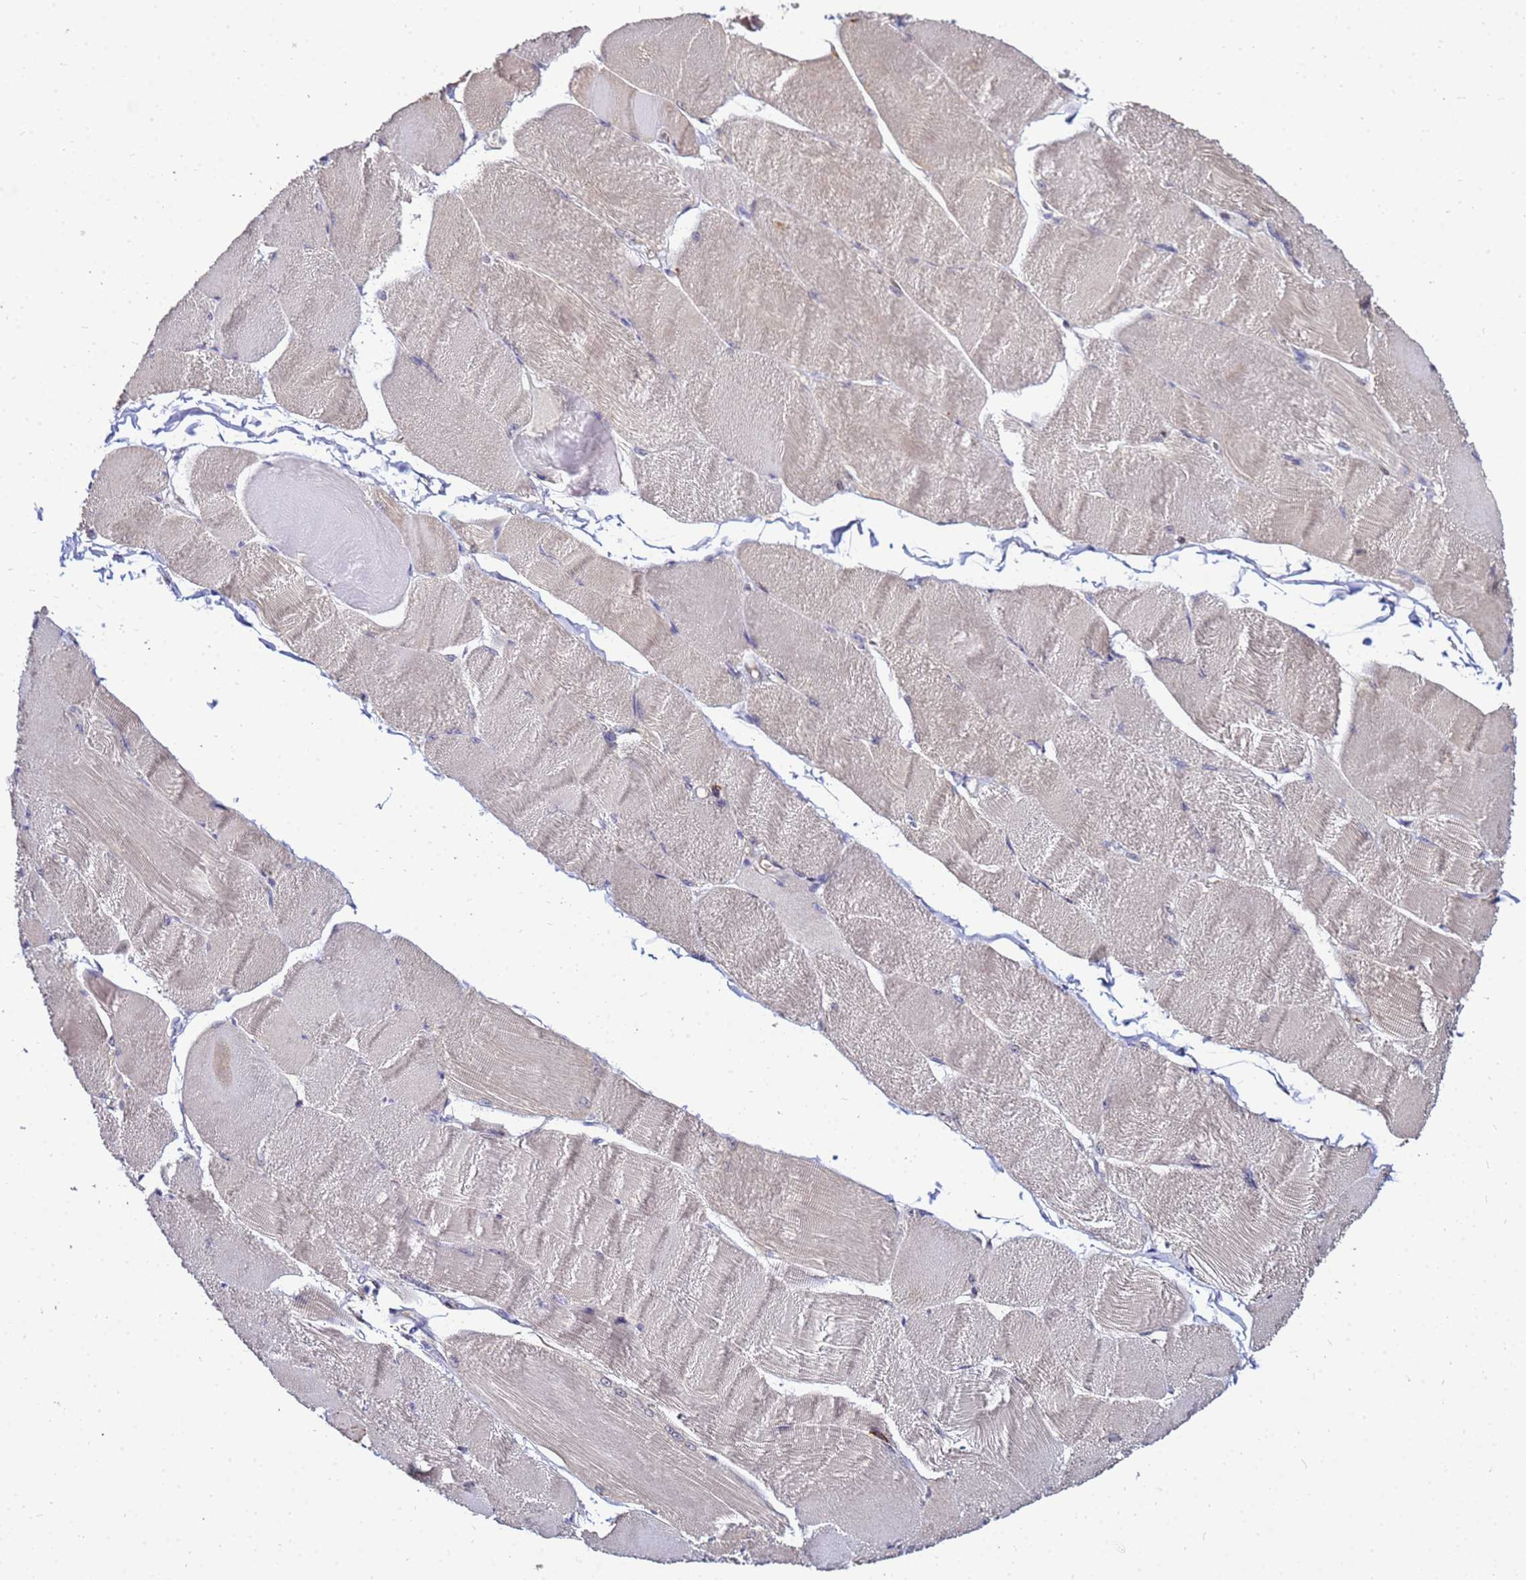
{"staining": {"intensity": "weak", "quantity": "25%-75%", "location": "cytoplasmic/membranous"}, "tissue": "skeletal muscle", "cell_type": "Myocytes", "image_type": "normal", "snomed": [{"axis": "morphology", "description": "Normal tissue, NOS"}, {"axis": "morphology", "description": "Basal cell carcinoma"}, {"axis": "topography", "description": "Skeletal muscle"}], "caption": "Skeletal muscle was stained to show a protein in brown. There is low levels of weak cytoplasmic/membranous staining in about 25%-75% of myocytes. (DAB (3,3'-diaminobenzidine) IHC, brown staining for protein, blue staining for nuclei).", "gene": "DBNDD2", "patient": {"sex": "female", "age": 64}}